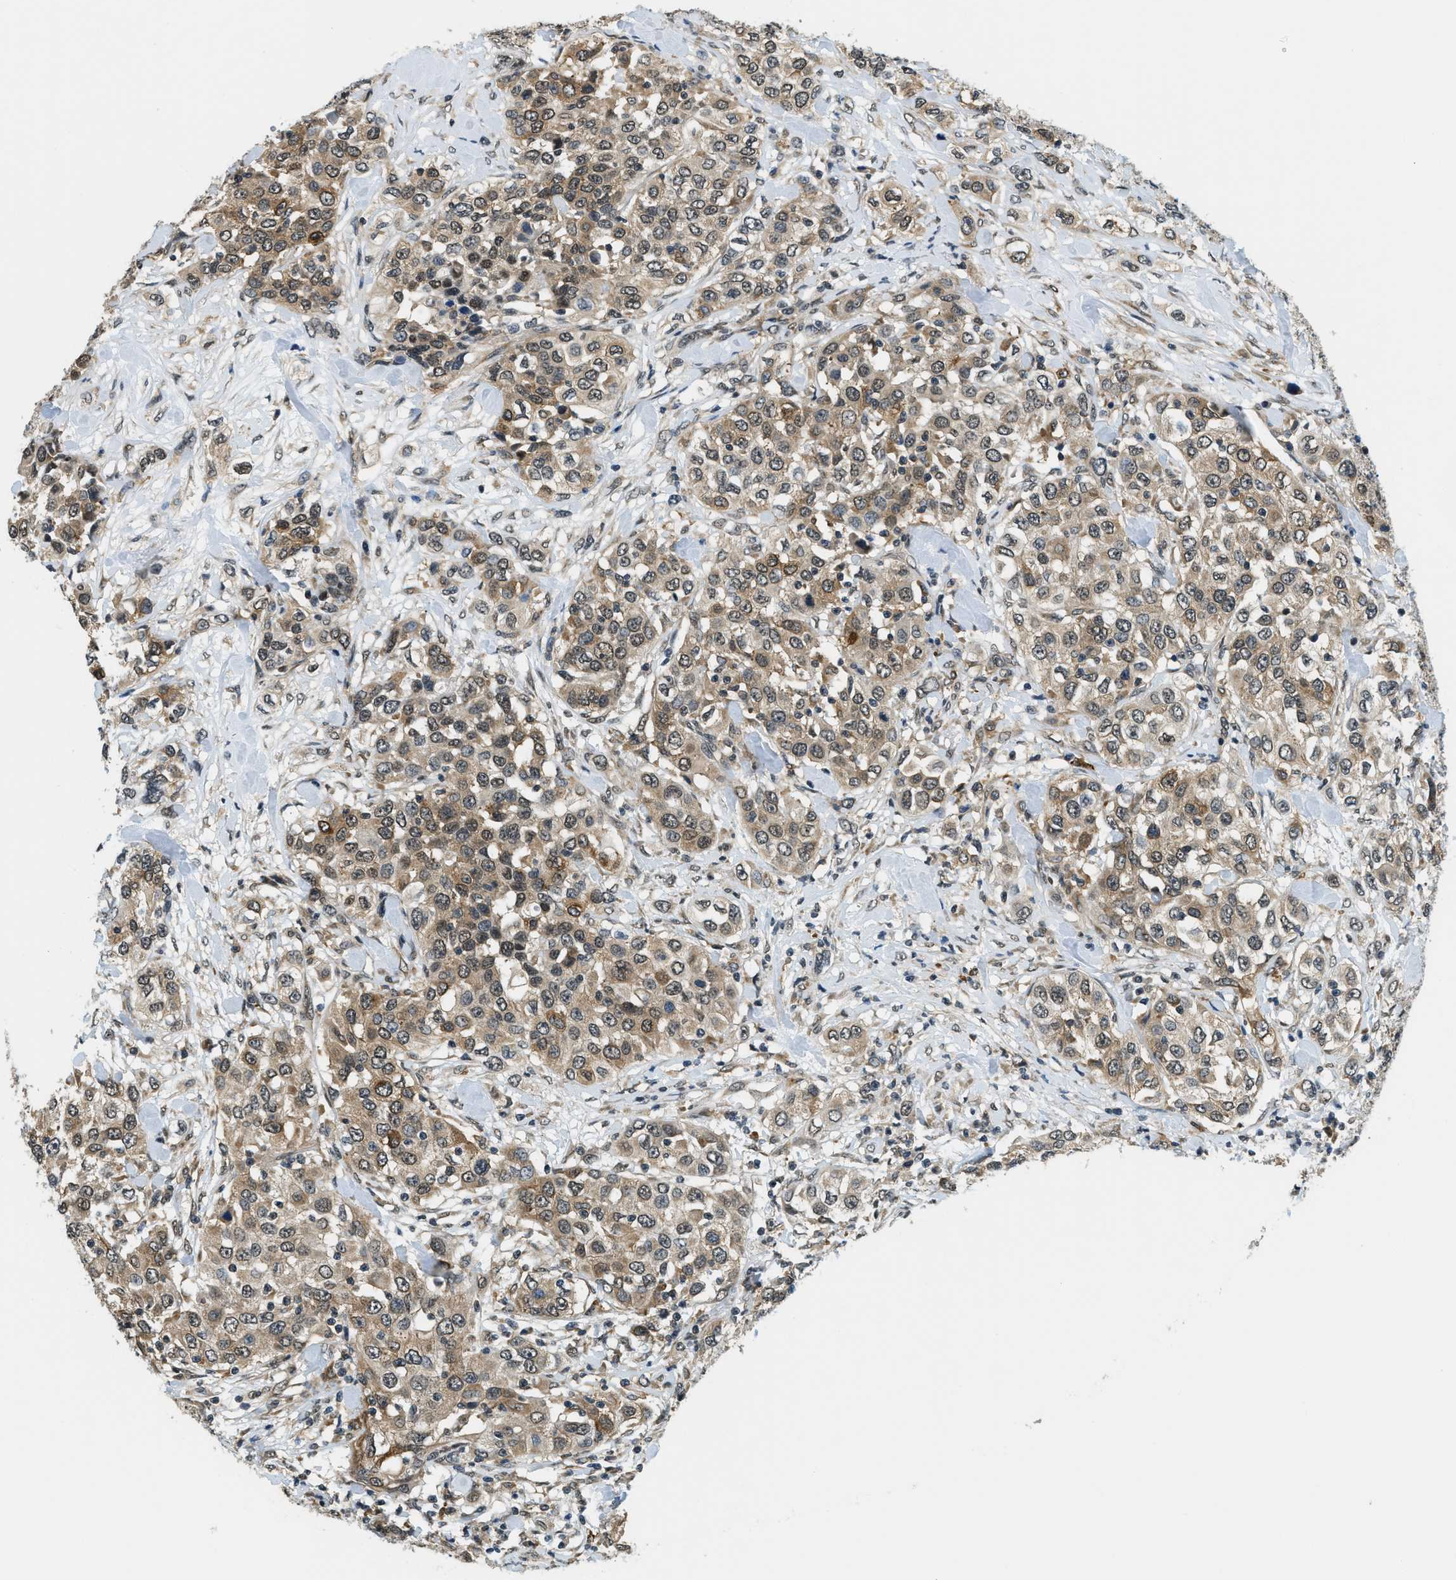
{"staining": {"intensity": "moderate", "quantity": ">75%", "location": "cytoplasmic/membranous"}, "tissue": "urothelial cancer", "cell_type": "Tumor cells", "image_type": "cancer", "snomed": [{"axis": "morphology", "description": "Urothelial carcinoma, High grade"}, {"axis": "topography", "description": "Urinary bladder"}], "caption": "Immunohistochemistry (IHC) micrograph of human urothelial cancer stained for a protein (brown), which demonstrates medium levels of moderate cytoplasmic/membranous staining in approximately >75% of tumor cells.", "gene": "RAB11FIP1", "patient": {"sex": "female", "age": 80}}